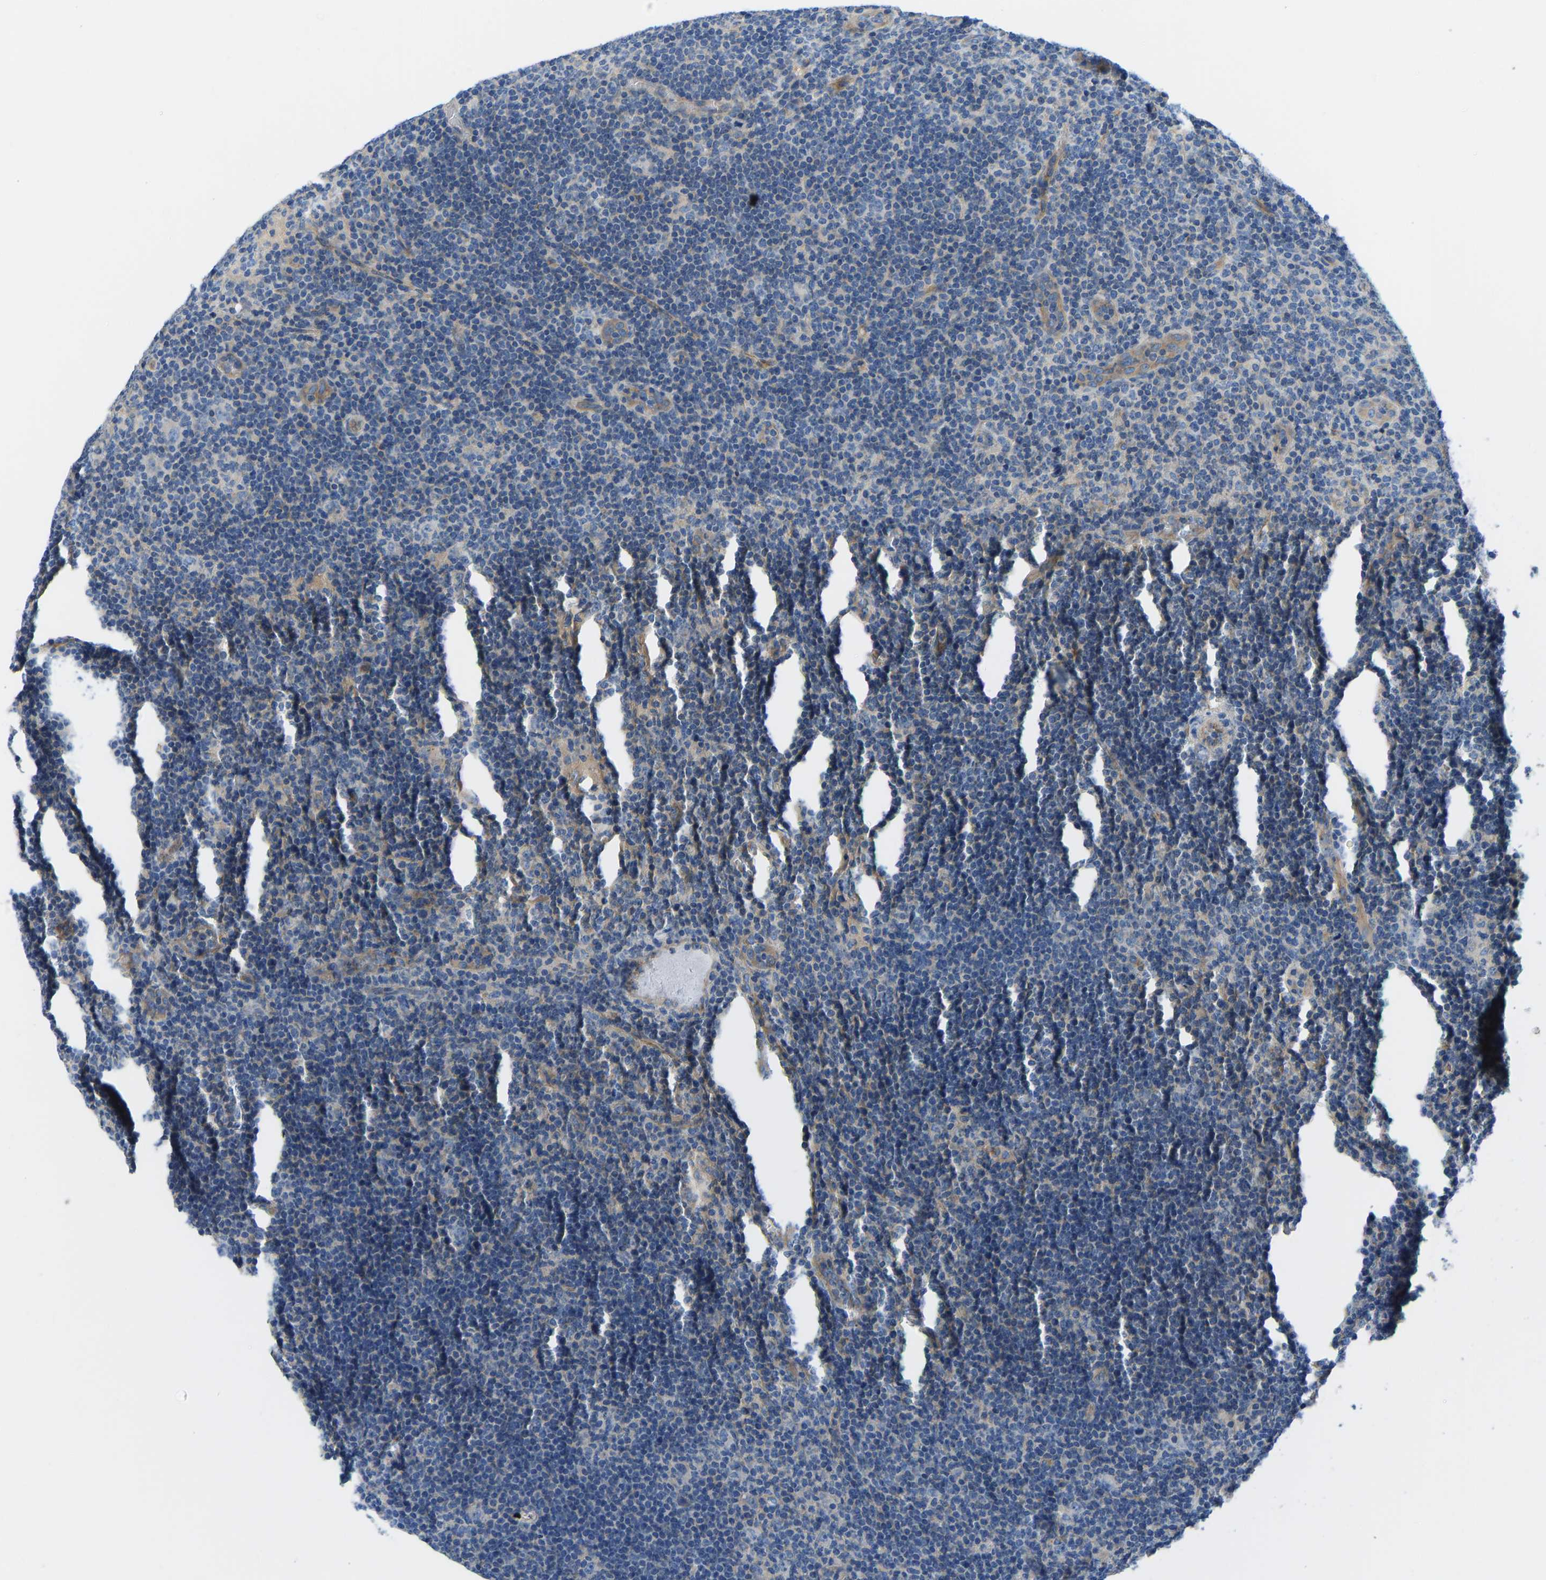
{"staining": {"intensity": "negative", "quantity": "none", "location": "none"}, "tissue": "lymphoma", "cell_type": "Tumor cells", "image_type": "cancer", "snomed": [{"axis": "morphology", "description": "Hodgkin's disease, NOS"}, {"axis": "topography", "description": "Lymph node"}], "caption": "Immunohistochemistry photomicrograph of neoplastic tissue: human lymphoma stained with DAB (3,3'-diaminobenzidine) shows no significant protein positivity in tumor cells.", "gene": "CHAD", "patient": {"sex": "female", "age": 57}}